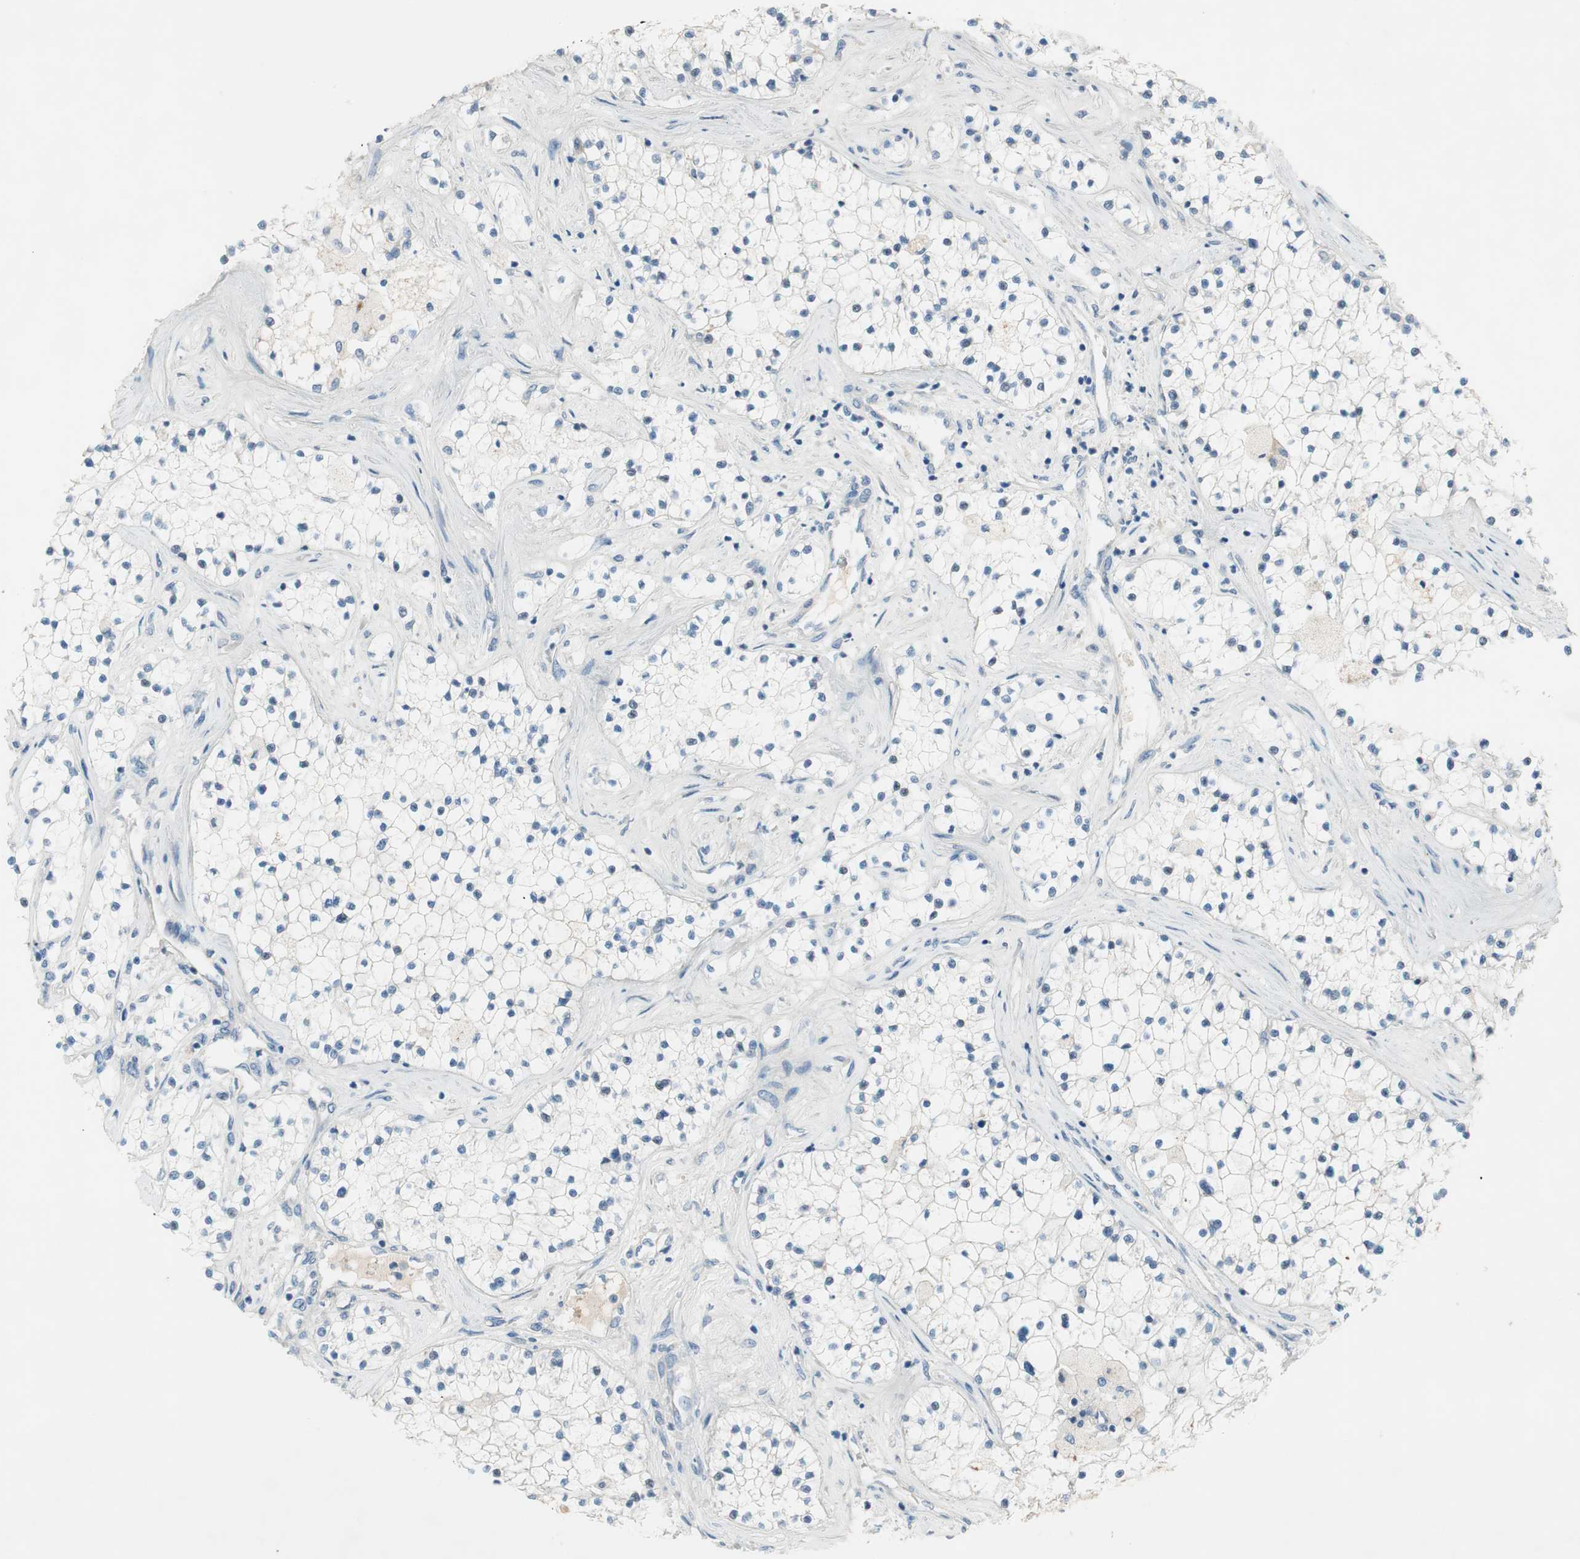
{"staining": {"intensity": "negative", "quantity": "none", "location": "none"}, "tissue": "renal cancer", "cell_type": "Tumor cells", "image_type": "cancer", "snomed": [{"axis": "morphology", "description": "Adenocarcinoma, NOS"}, {"axis": "topography", "description": "Kidney"}], "caption": "An immunohistochemistry (IHC) histopathology image of renal cancer (adenocarcinoma) is shown. There is no staining in tumor cells of renal cancer (adenocarcinoma). (DAB (3,3'-diaminobenzidine) IHC visualized using brightfield microscopy, high magnification).", "gene": "PRRG4", "patient": {"sex": "male", "age": 68}}